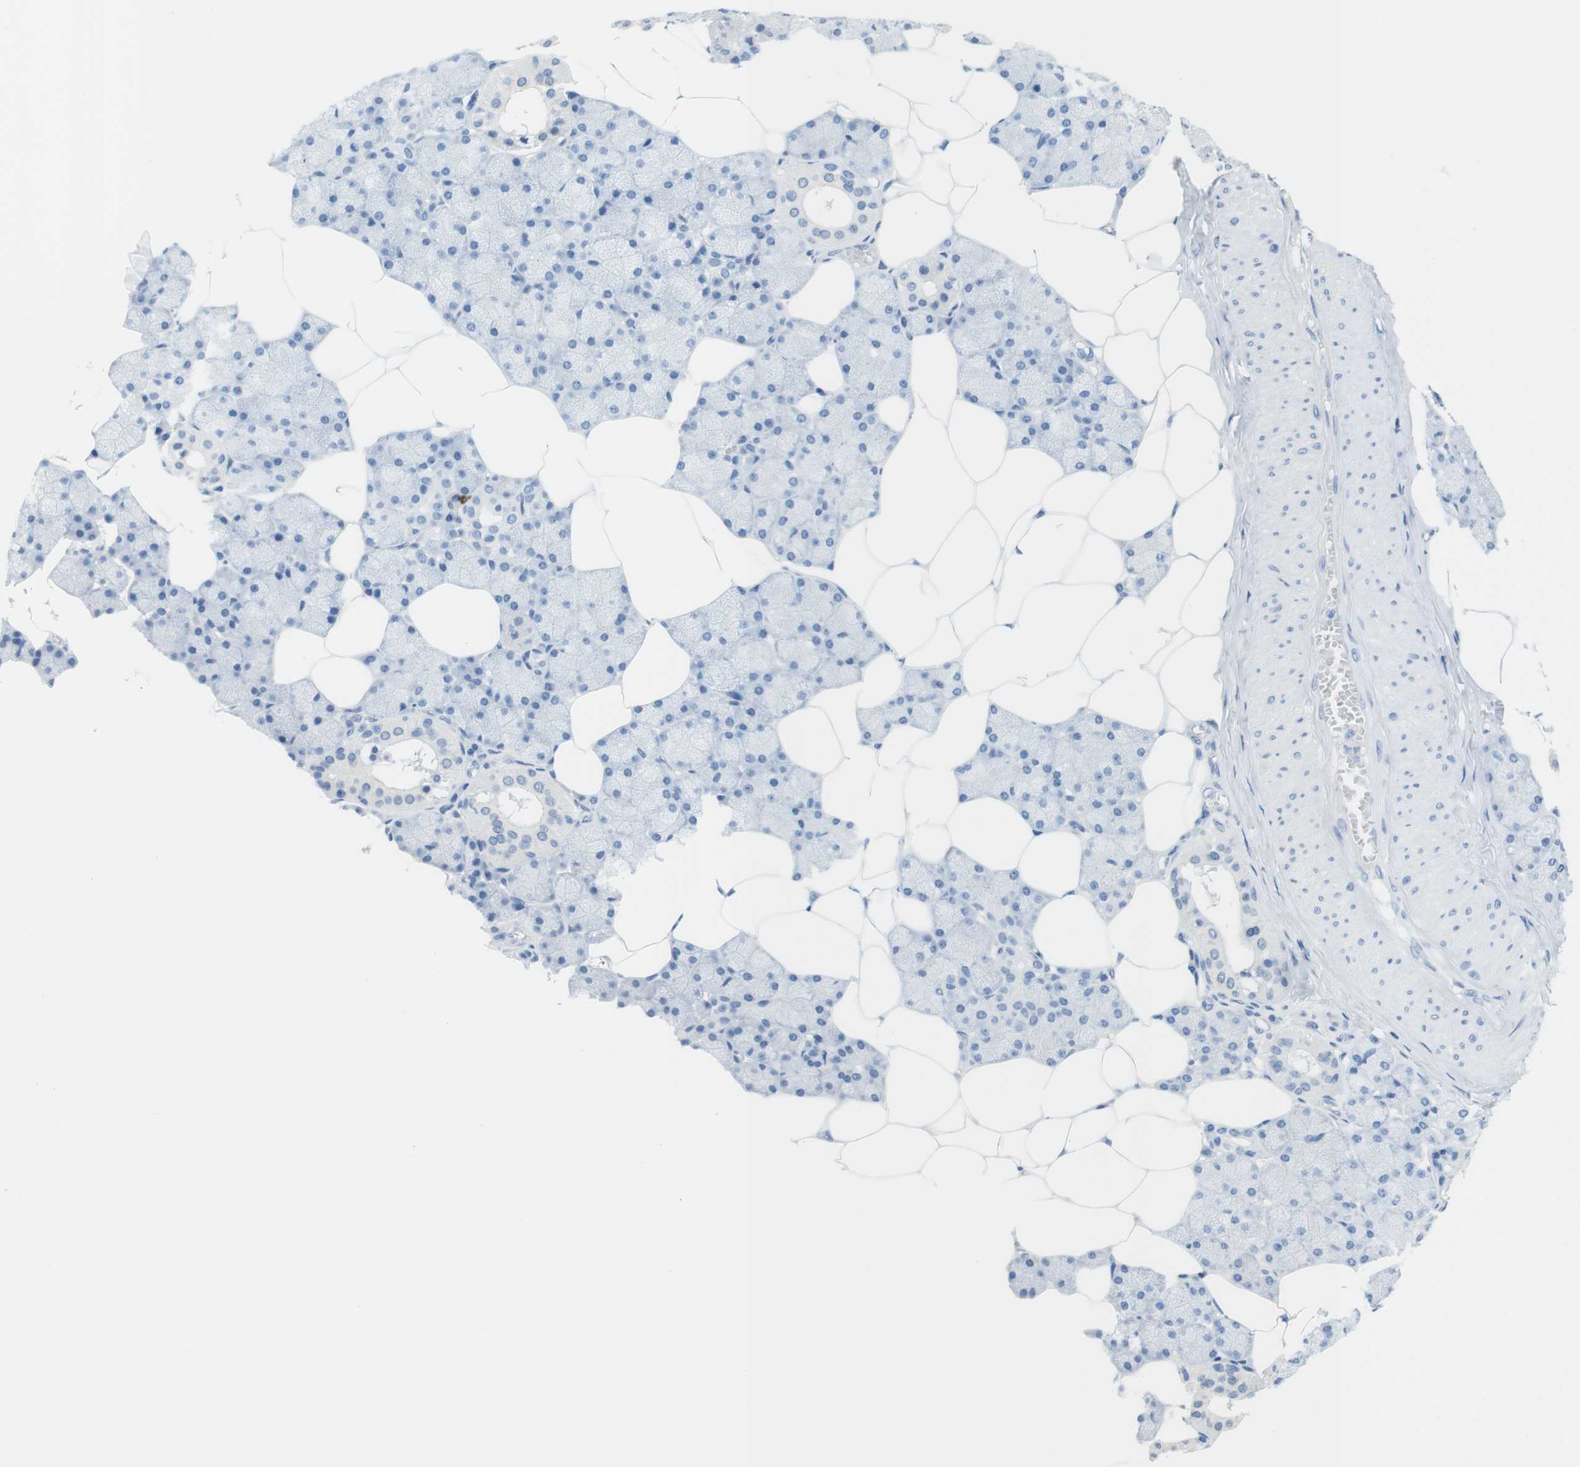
{"staining": {"intensity": "negative", "quantity": "none", "location": "none"}, "tissue": "salivary gland", "cell_type": "Glandular cells", "image_type": "normal", "snomed": [{"axis": "morphology", "description": "Normal tissue, NOS"}, {"axis": "topography", "description": "Salivary gland"}], "caption": "High power microscopy photomicrograph of an immunohistochemistry histopathology image of normal salivary gland, revealing no significant positivity in glandular cells. Brightfield microscopy of immunohistochemistry (IHC) stained with DAB (brown) and hematoxylin (blue), captured at high magnification.", "gene": "OPN1SW", "patient": {"sex": "male", "age": 62}}